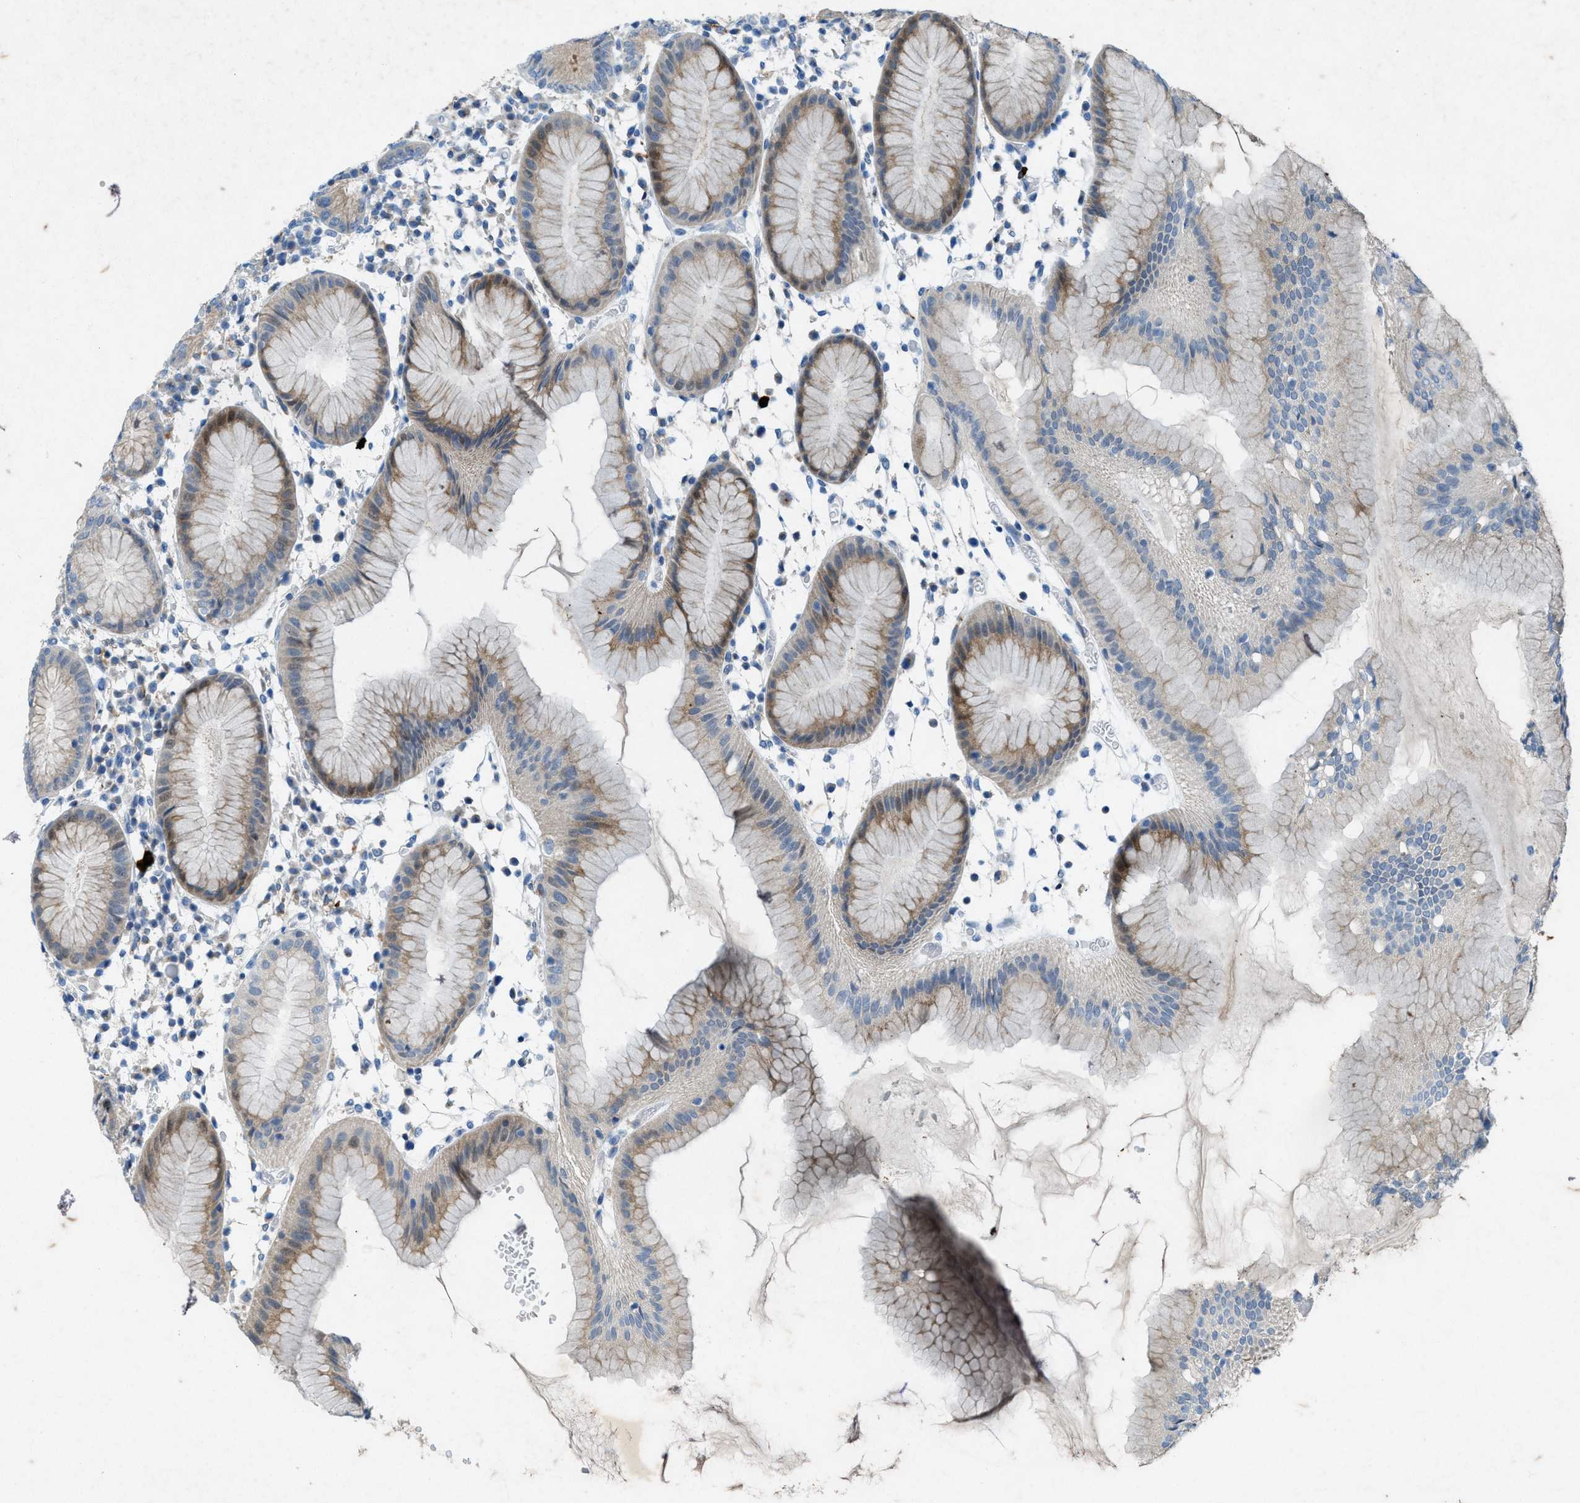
{"staining": {"intensity": "moderate", "quantity": "<25%", "location": "cytoplasmic/membranous"}, "tissue": "stomach", "cell_type": "Glandular cells", "image_type": "normal", "snomed": [{"axis": "morphology", "description": "Normal tissue, NOS"}, {"axis": "topography", "description": "Stomach"}, {"axis": "topography", "description": "Stomach, lower"}], "caption": "IHC image of benign stomach: stomach stained using IHC displays low levels of moderate protein expression localized specifically in the cytoplasmic/membranous of glandular cells, appearing as a cytoplasmic/membranous brown color.", "gene": "URGCP", "patient": {"sex": "female", "age": 75}}